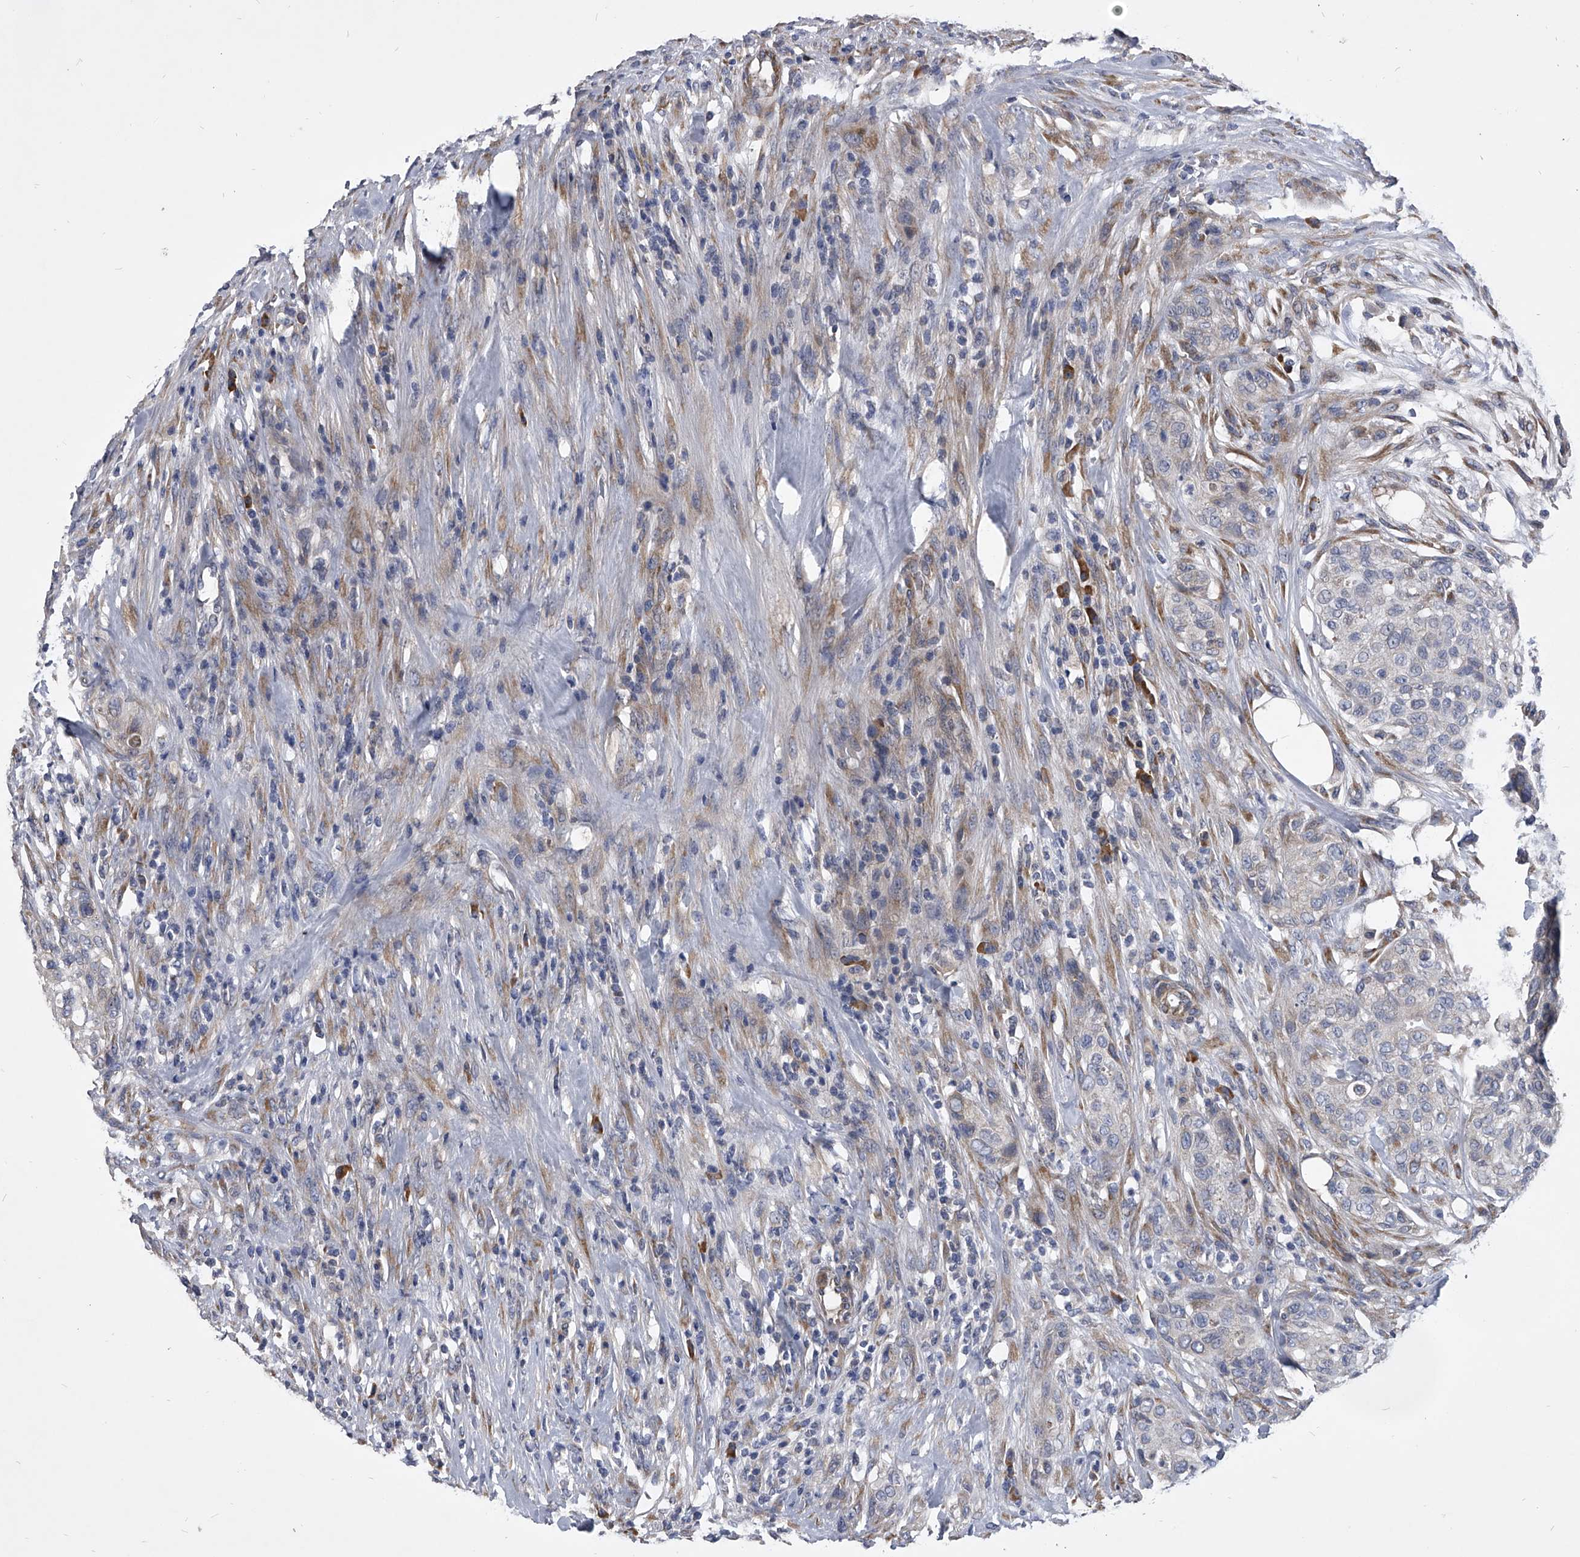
{"staining": {"intensity": "negative", "quantity": "none", "location": "none"}, "tissue": "urothelial cancer", "cell_type": "Tumor cells", "image_type": "cancer", "snomed": [{"axis": "morphology", "description": "Urothelial carcinoma, High grade"}, {"axis": "topography", "description": "Urinary bladder"}], "caption": "This is an IHC histopathology image of human urothelial cancer. There is no positivity in tumor cells.", "gene": "CCR4", "patient": {"sex": "male", "age": 35}}